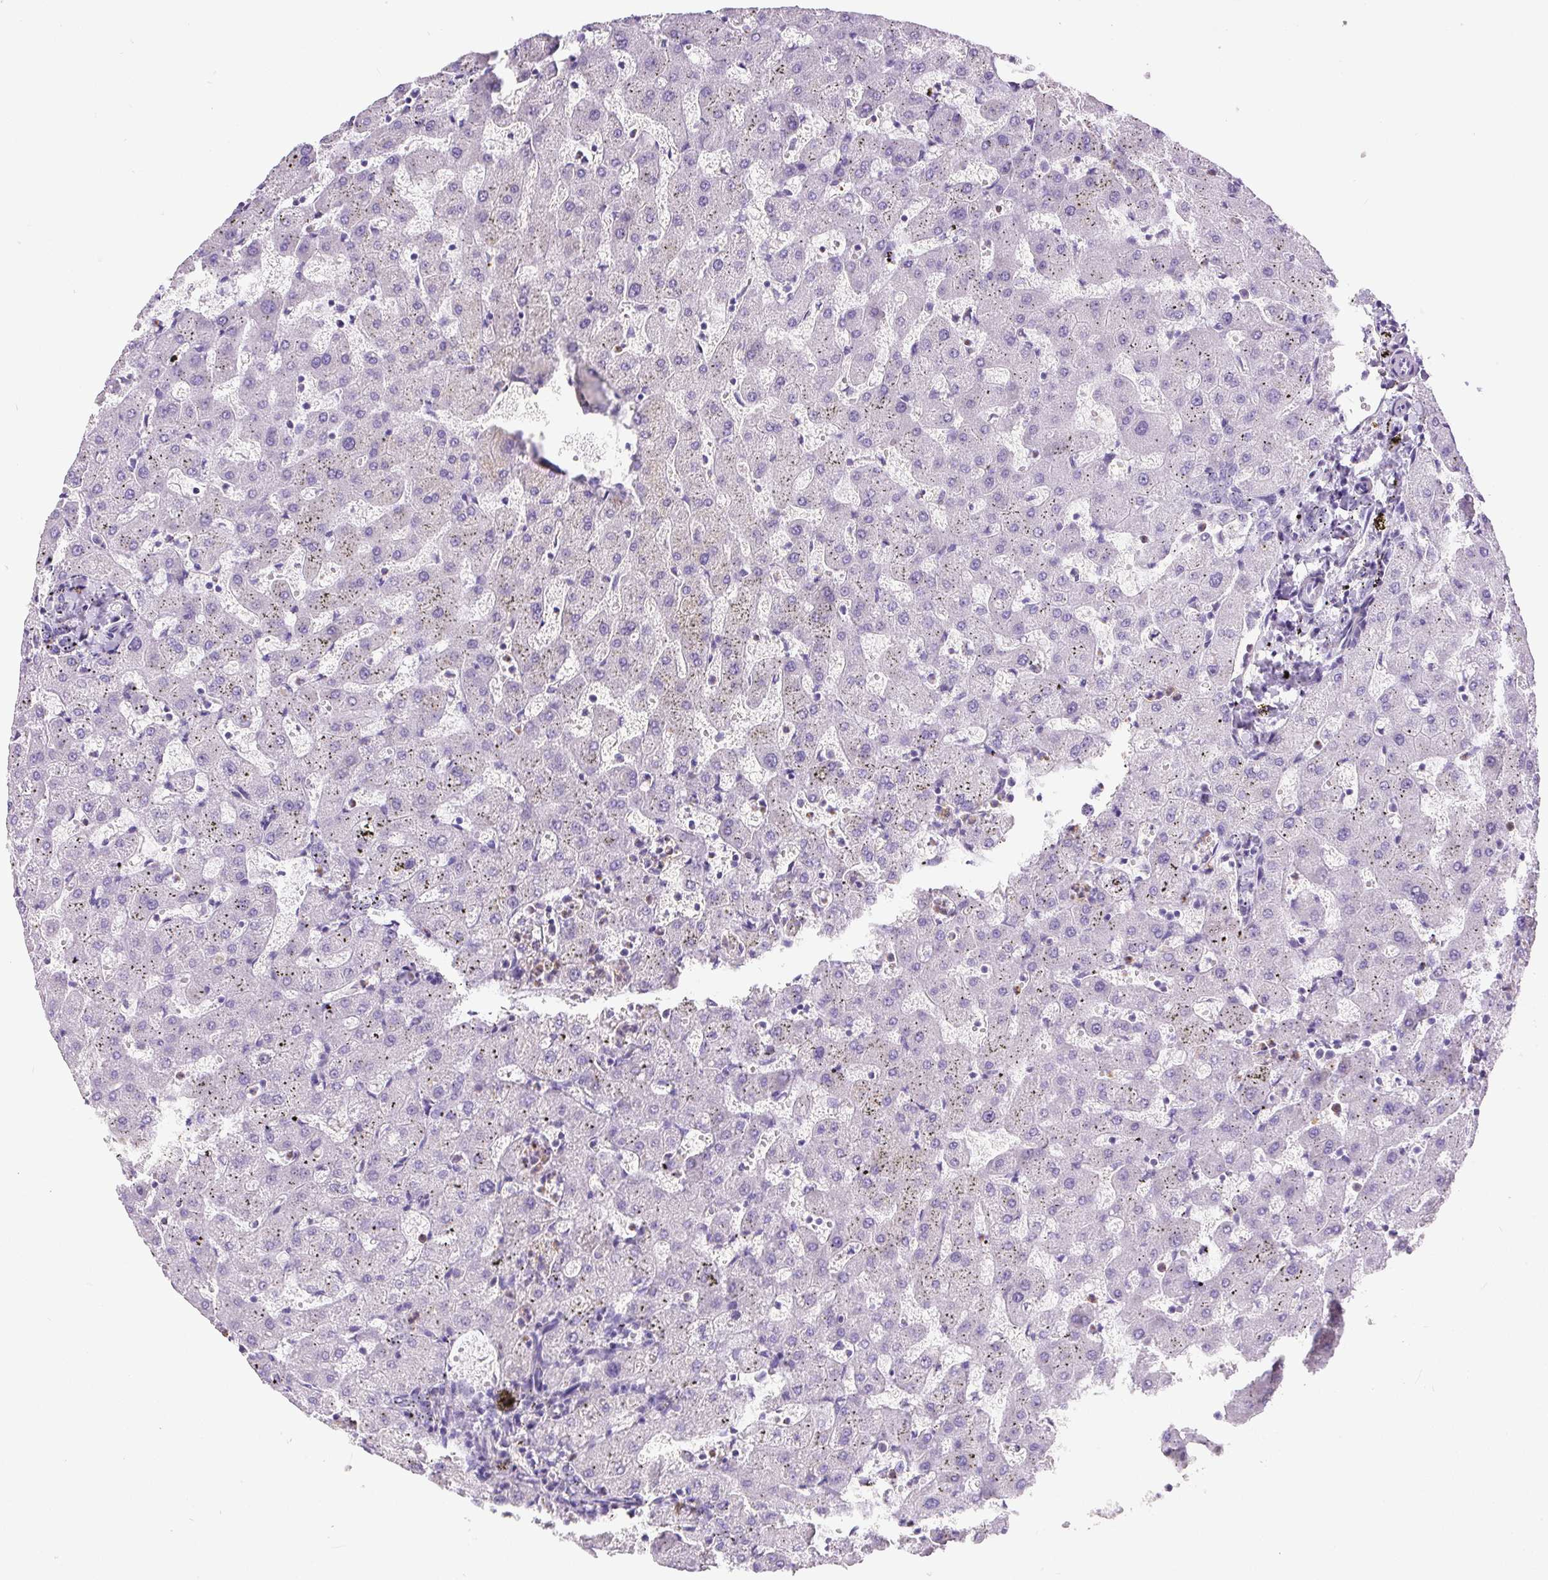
{"staining": {"intensity": "negative", "quantity": "none", "location": "none"}, "tissue": "liver", "cell_type": "Cholangiocytes", "image_type": "normal", "snomed": [{"axis": "morphology", "description": "Normal tissue, NOS"}, {"axis": "topography", "description": "Liver"}], "caption": "IHC of unremarkable liver displays no expression in cholangiocytes.", "gene": "B3GALT5", "patient": {"sex": "female", "age": 63}}